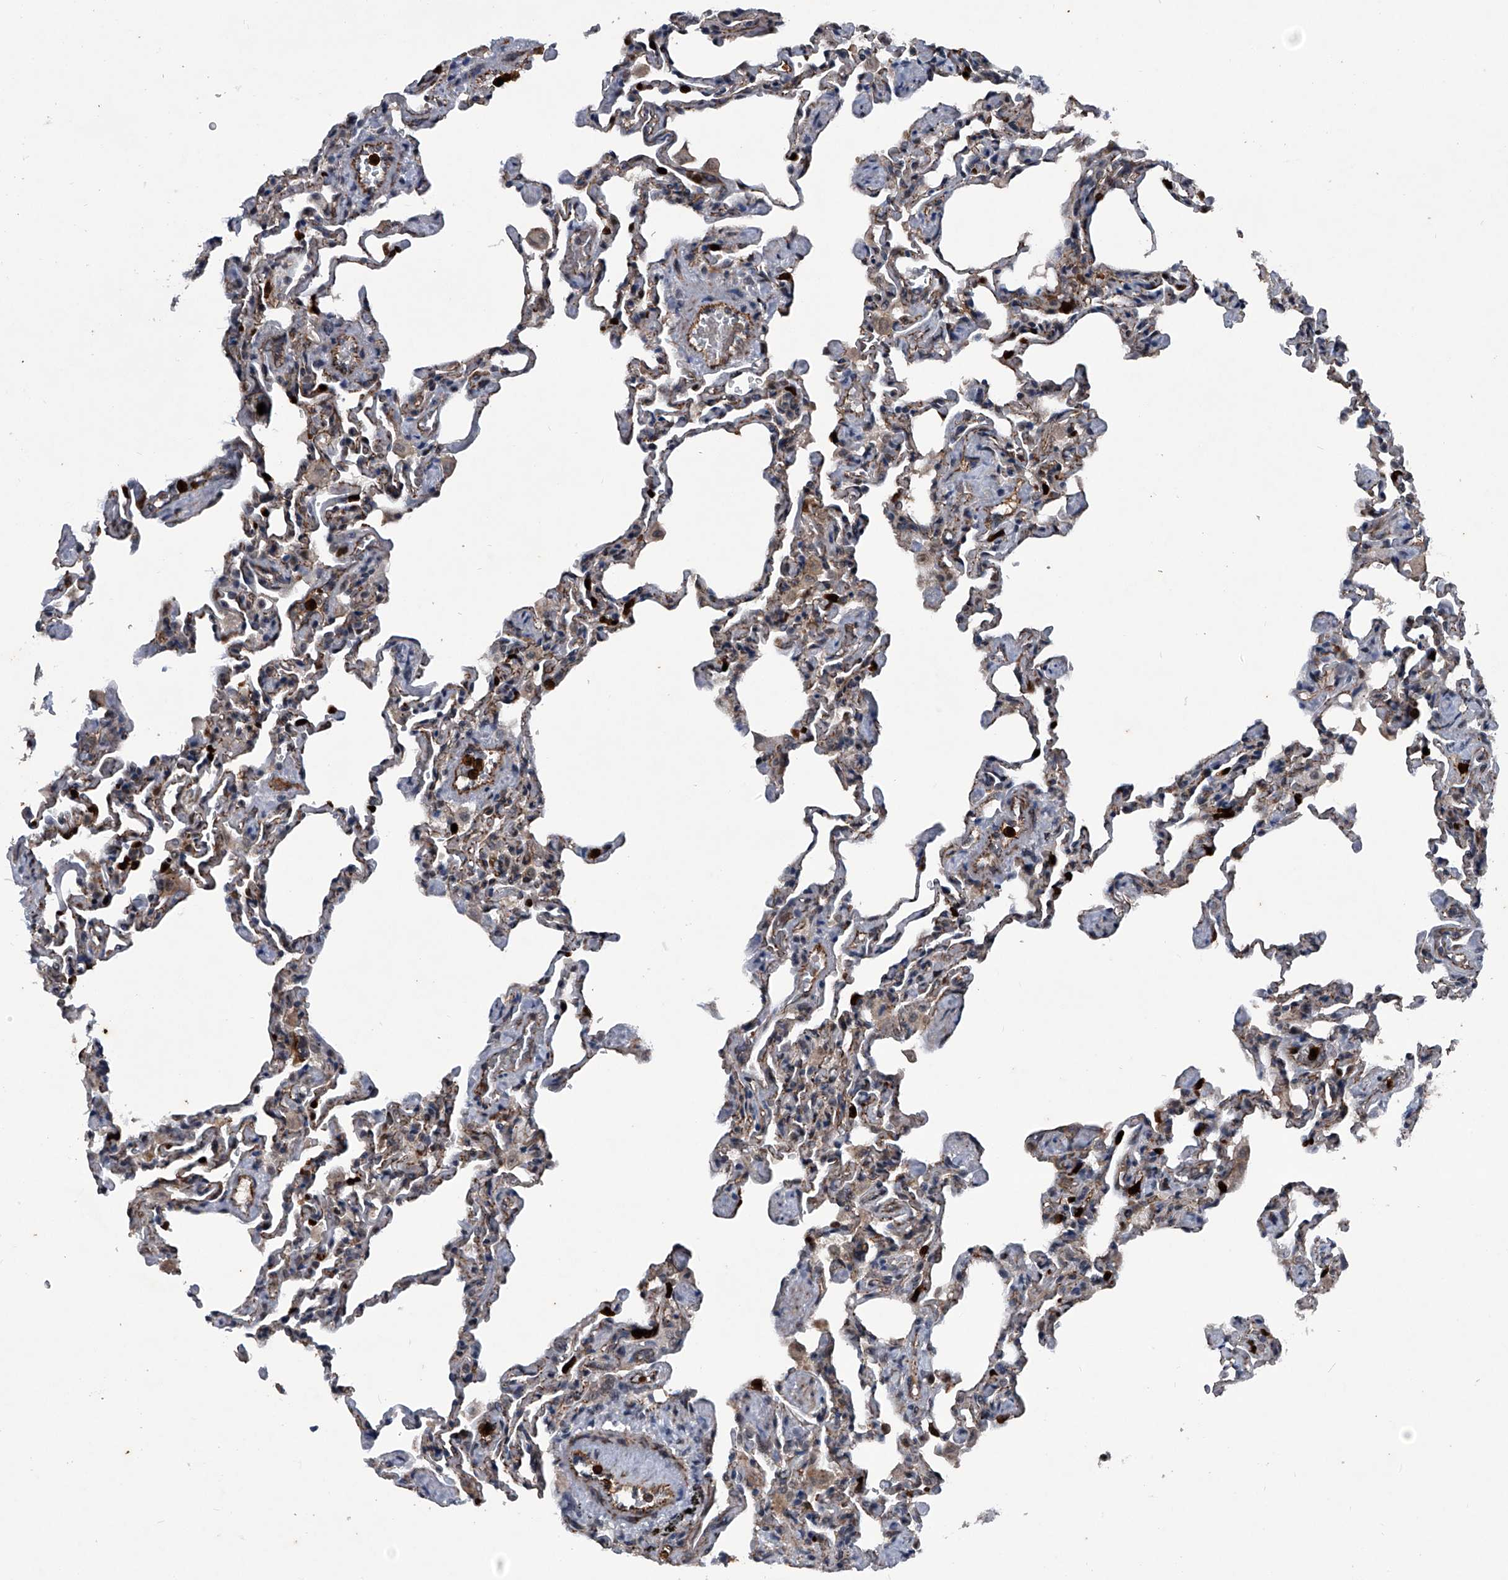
{"staining": {"intensity": "weak", "quantity": "25%-75%", "location": "cytoplasmic/membranous"}, "tissue": "lung", "cell_type": "Alveolar cells", "image_type": "normal", "snomed": [{"axis": "morphology", "description": "Normal tissue, NOS"}, {"axis": "topography", "description": "Lung"}], "caption": "Lung stained with a brown dye displays weak cytoplasmic/membranous positive expression in about 25%-75% of alveolar cells.", "gene": "MAPKAP1", "patient": {"sex": "male", "age": 20}}